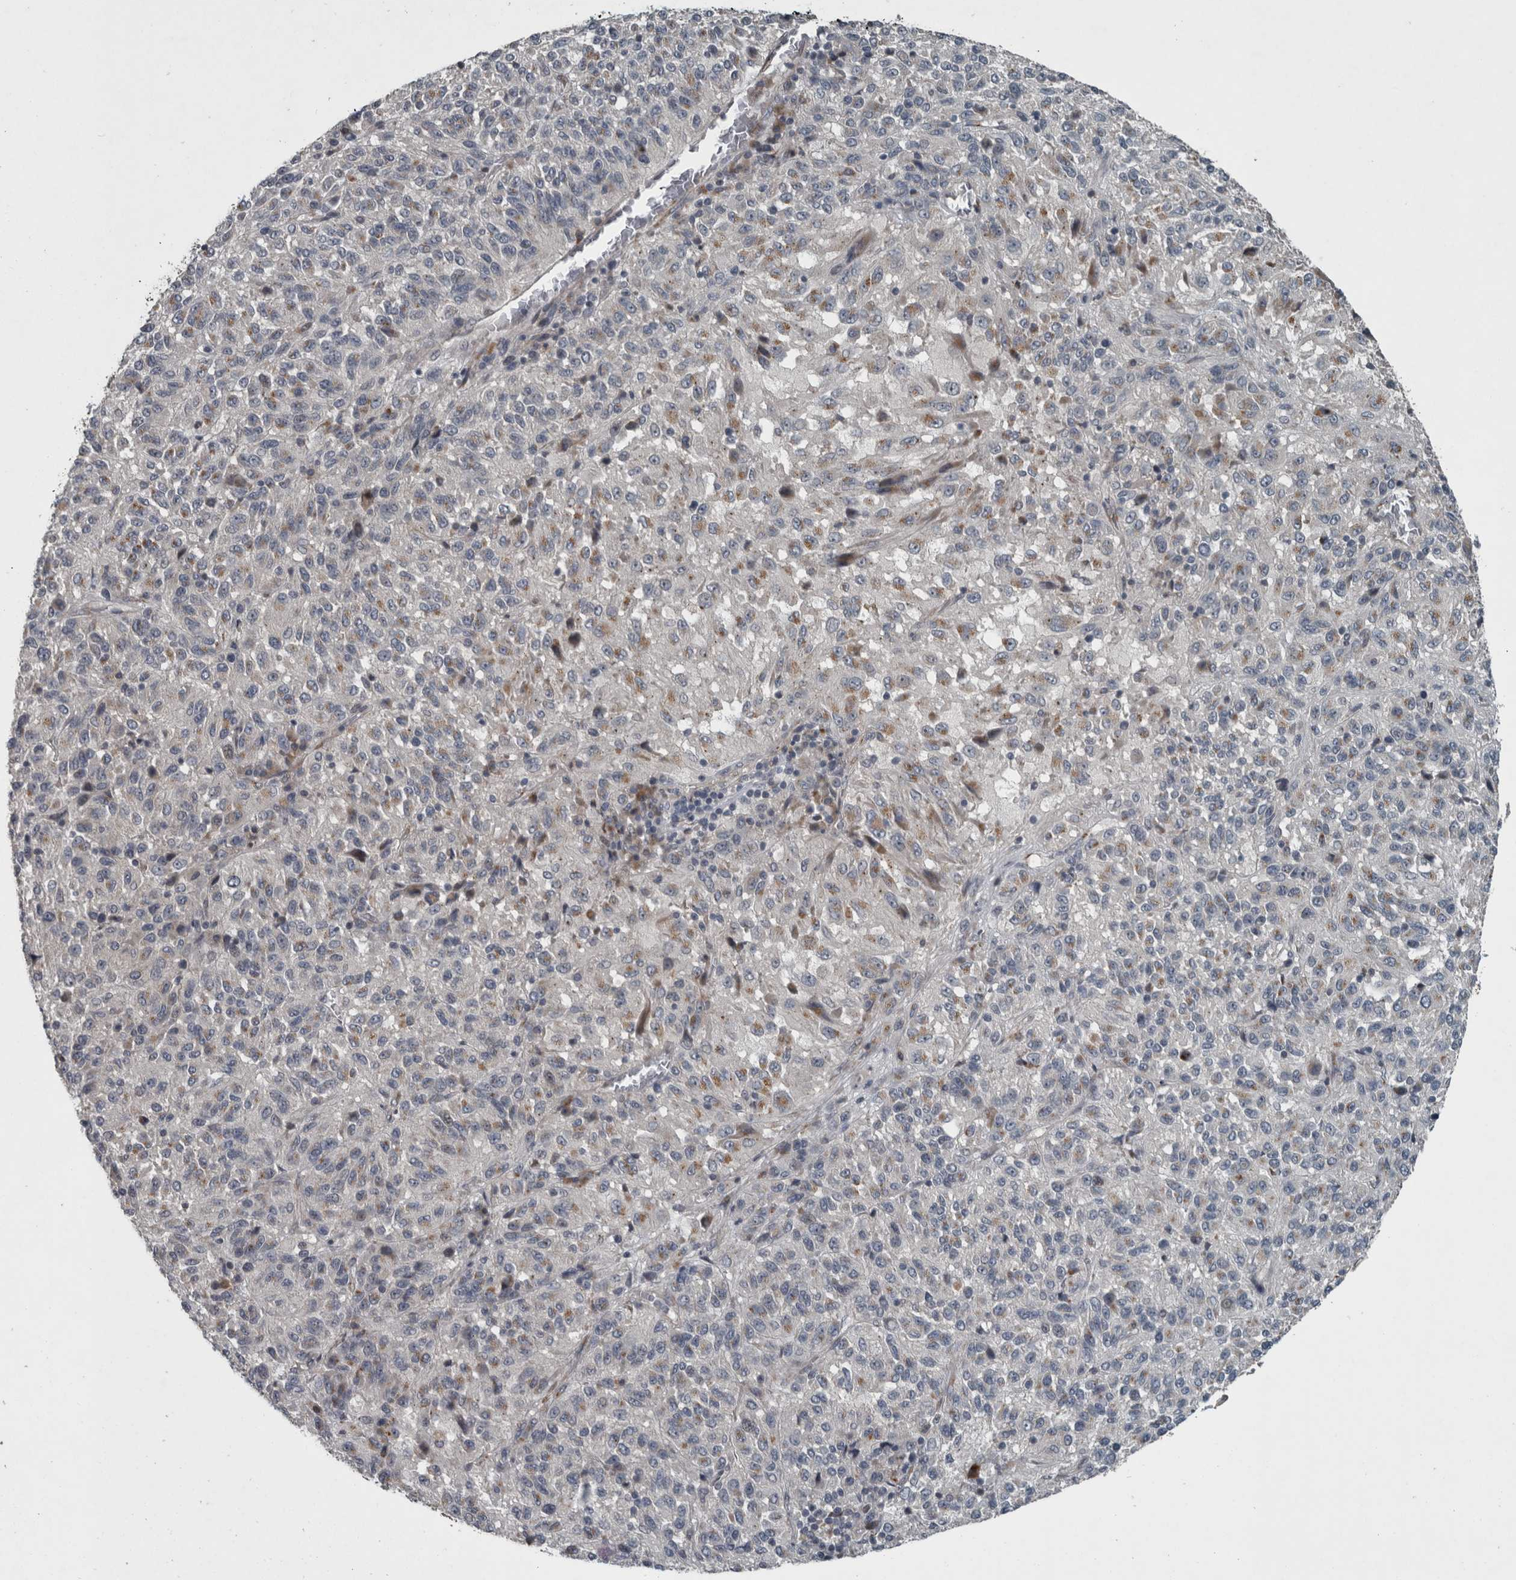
{"staining": {"intensity": "moderate", "quantity": "<25%", "location": "cytoplasmic/membranous"}, "tissue": "melanoma", "cell_type": "Tumor cells", "image_type": "cancer", "snomed": [{"axis": "morphology", "description": "Malignant melanoma, Metastatic site"}, {"axis": "topography", "description": "Lung"}], "caption": "Immunohistochemical staining of melanoma demonstrates low levels of moderate cytoplasmic/membranous protein staining in about <25% of tumor cells.", "gene": "ZNF345", "patient": {"sex": "male", "age": 64}}